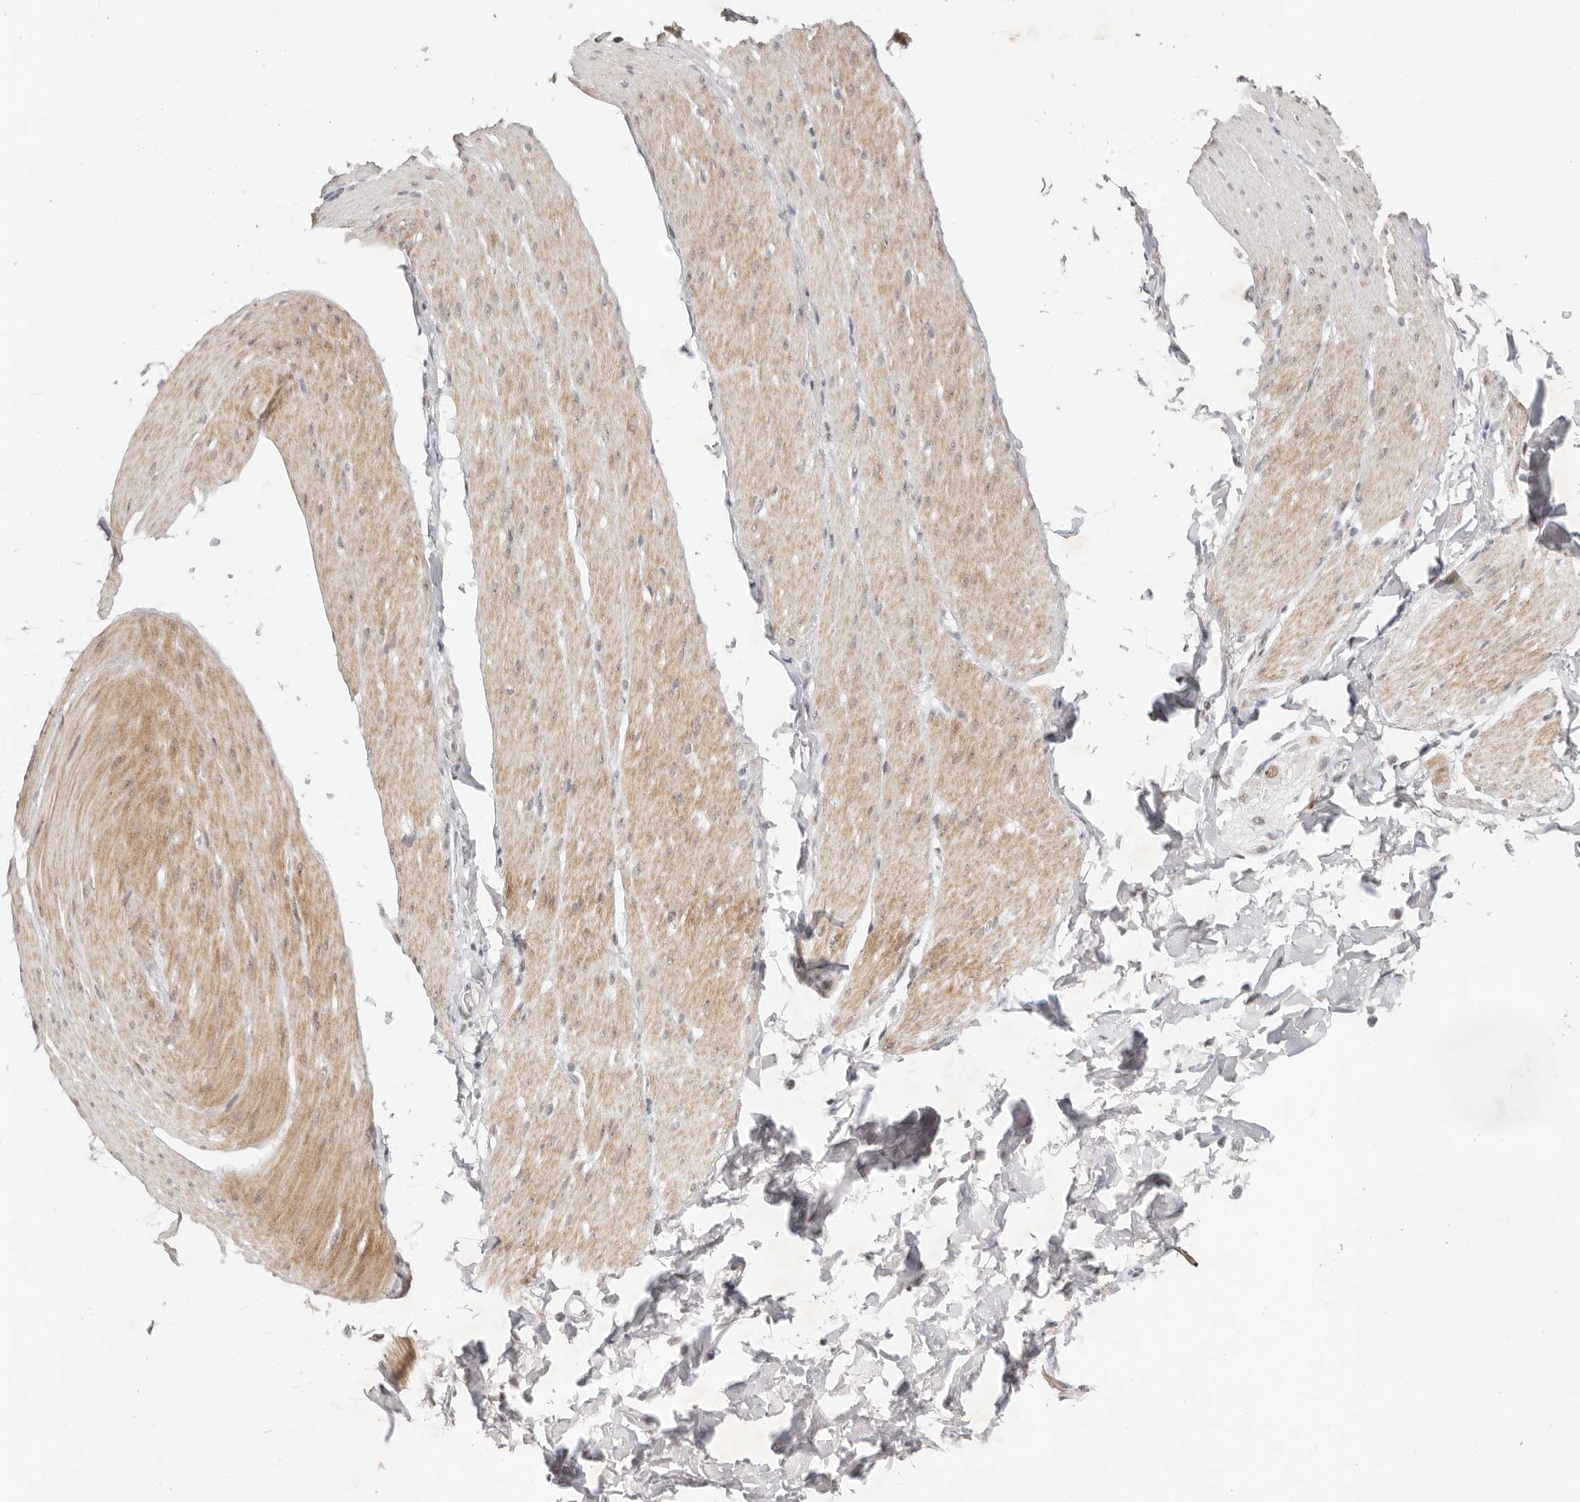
{"staining": {"intensity": "moderate", "quantity": ">75%", "location": "cytoplasmic/membranous"}, "tissue": "smooth muscle", "cell_type": "Smooth muscle cells", "image_type": "normal", "snomed": [{"axis": "morphology", "description": "Normal tissue, NOS"}, {"axis": "topography", "description": "Smooth muscle"}, {"axis": "topography", "description": "Small intestine"}], "caption": "Protein expression analysis of benign human smooth muscle reveals moderate cytoplasmic/membranous positivity in approximately >75% of smooth muscle cells. (DAB (3,3'-diaminobenzidine) = brown stain, brightfield microscopy at high magnification).", "gene": "LARP7", "patient": {"sex": "female", "age": 84}}